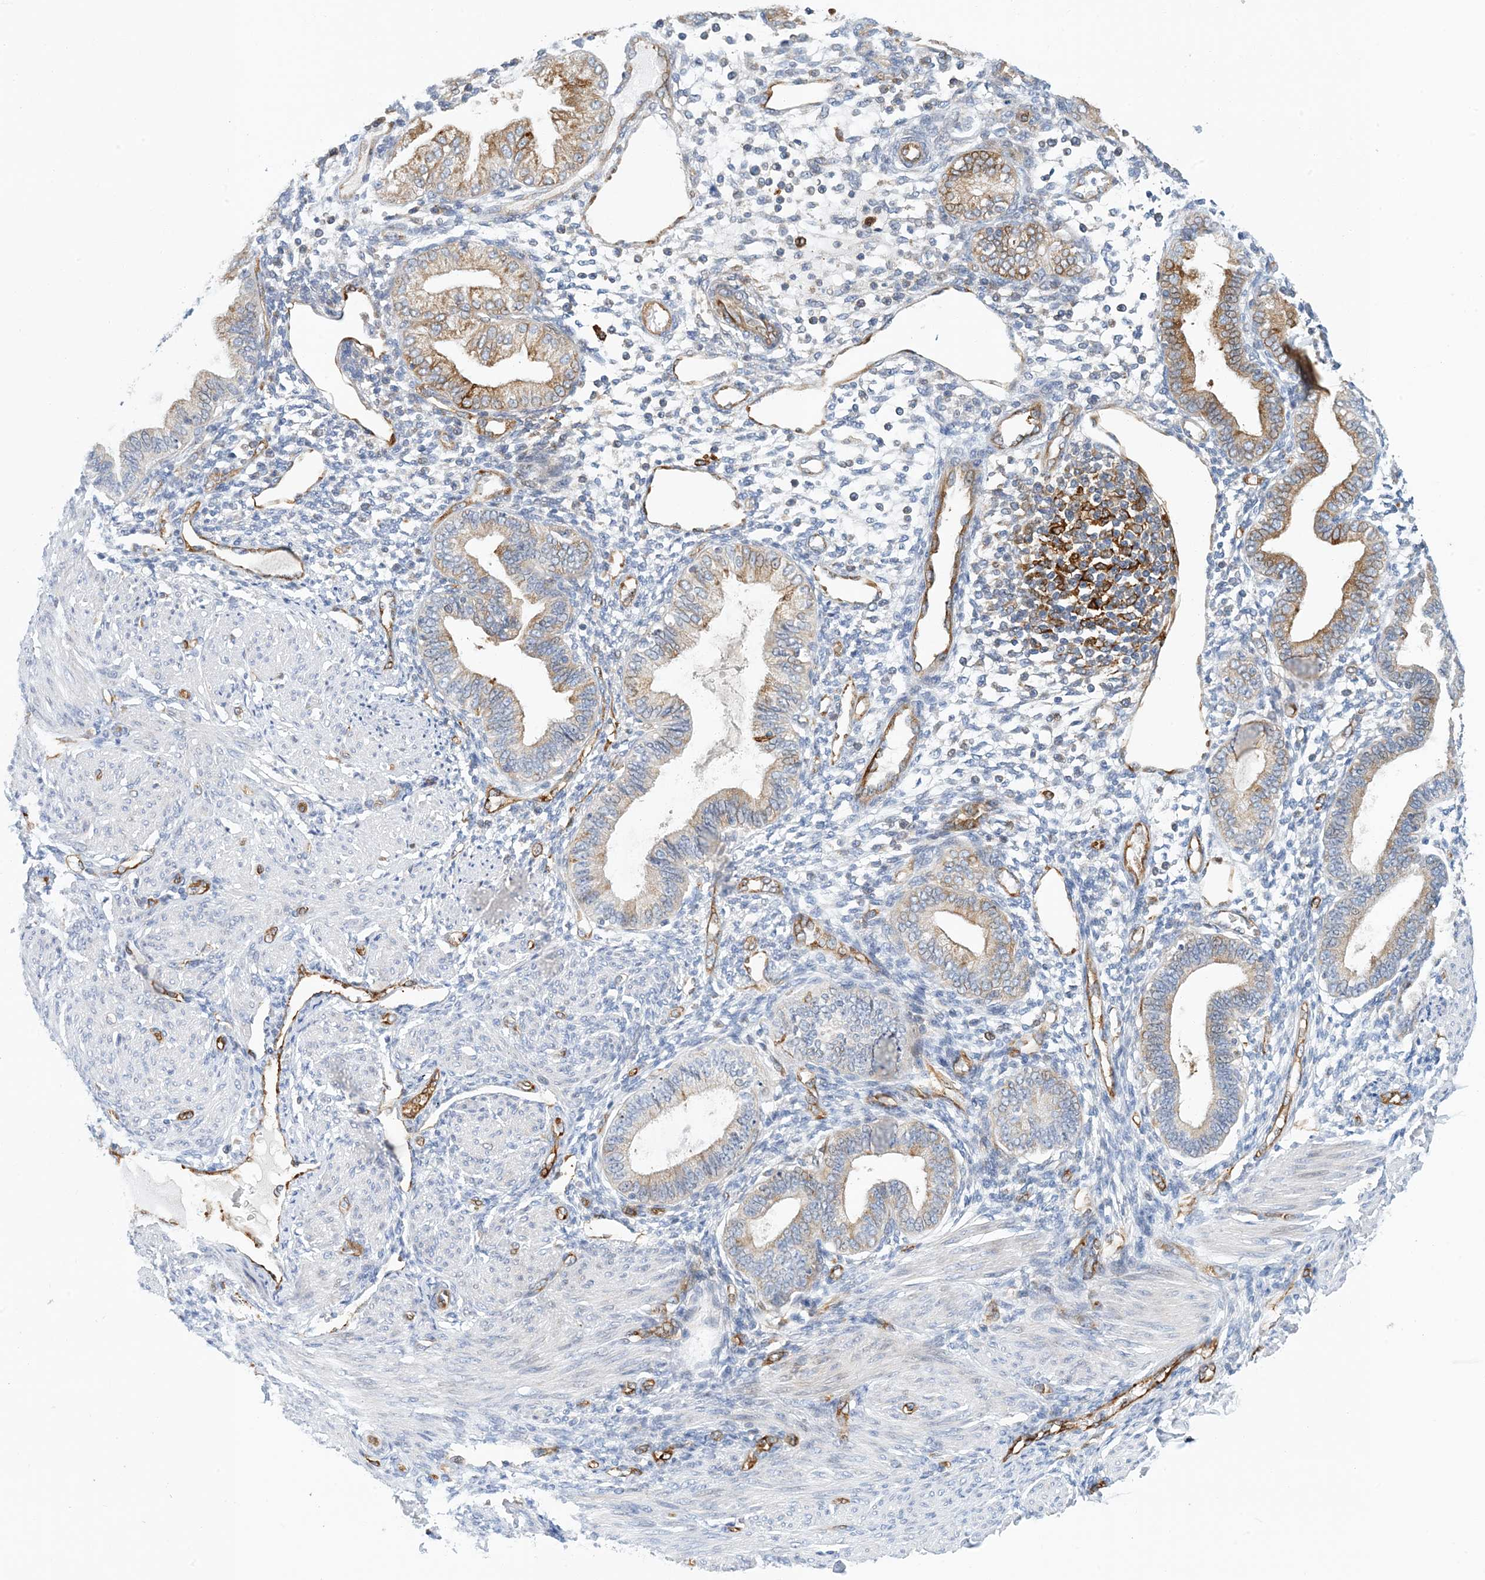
{"staining": {"intensity": "negative", "quantity": "none", "location": "none"}, "tissue": "endometrium", "cell_type": "Cells in endometrial stroma", "image_type": "normal", "snomed": [{"axis": "morphology", "description": "Normal tissue, NOS"}, {"axis": "topography", "description": "Endometrium"}], "caption": "Photomicrograph shows no significant protein staining in cells in endometrial stroma of normal endometrium.", "gene": "PCDHA2", "patient": {"sex": "female", "age": 53}}